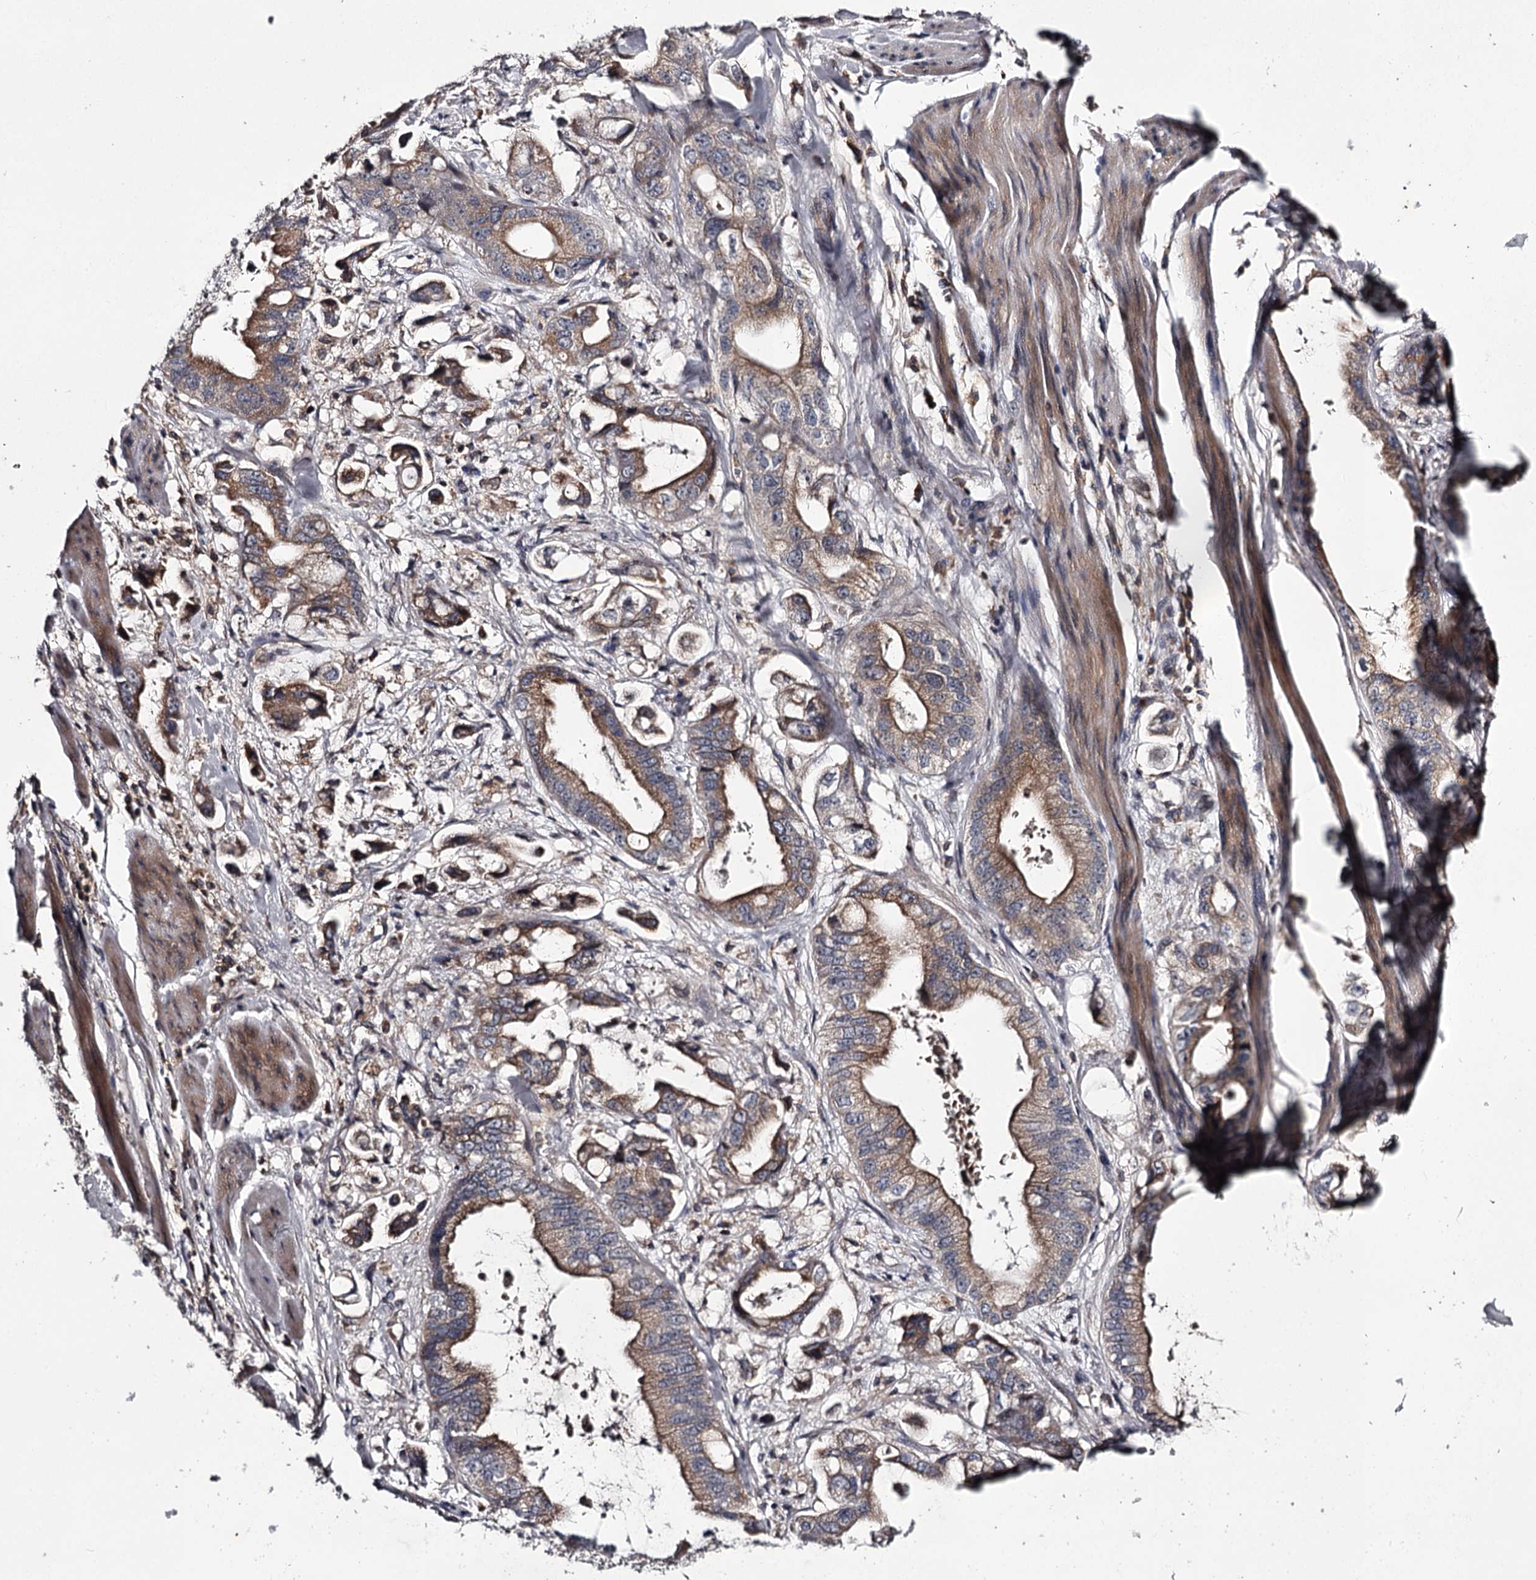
{"staining": {"intensity": "moderate", "quantity": ">75%", "location": "cytoplasmic/membranous"}, "tissue": "stomach cancer", "cell_type": "Tumor cells", "image_type": "cancer", "snomed": [{"axis": "morphology", "description": "Adenocarcinoma, NOS"}, {"axis": "topography", "description": "Stomach"}], "caption": "Approximately >75% of tumor cells in human adenocarcinoma (stomach) reveal moderate cytoplasmic/membranous protein expression as visualized by brown immunohistochemical staining.", "gene": "RASSF6", "patient": {"sex": "male", "age": 62}}